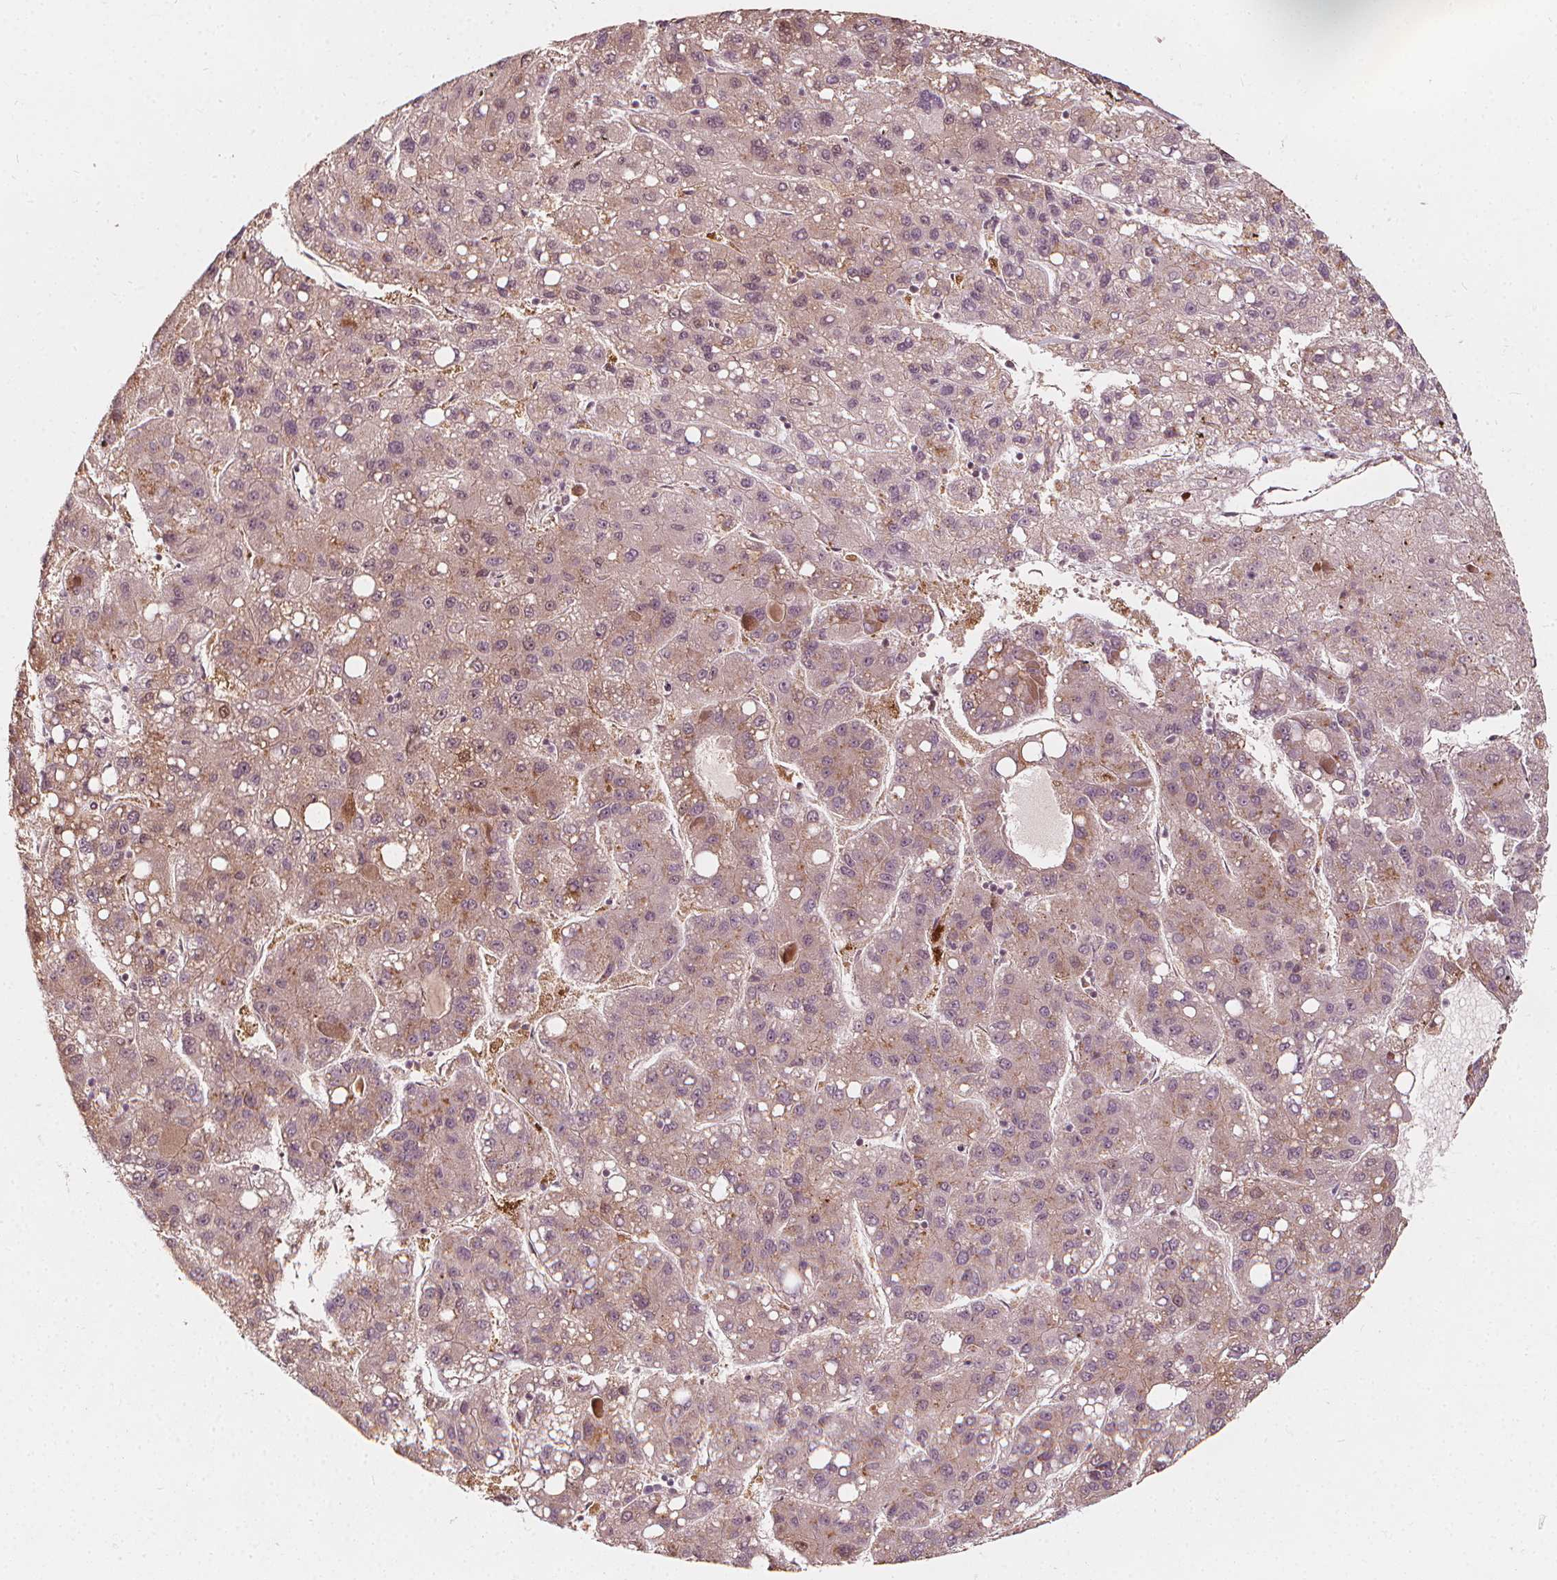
{"staining": {"intensity": "moderate", "quantity": "<25%", "location": "cytoplasmic/membranous,nuclear"}, "tissue": "liver cancer", "cell_type": "Tumor cells", "image_type": "cancer", "snomed": [{"axis": "morphology", "description": "Carcinoma, Hepatocellular, NOS"}, {"axis": "topography", "description": "Liver"}], "caption": "This micrograph shows IHC staining of liver cancer (hepatocellular carcinoma), with low moderate cytoplasmic/membranous and nuclear staining in about <25% of tumor cells.", "gene": "NPC1L1", "patient": {"sex": "female", "age": 82}}